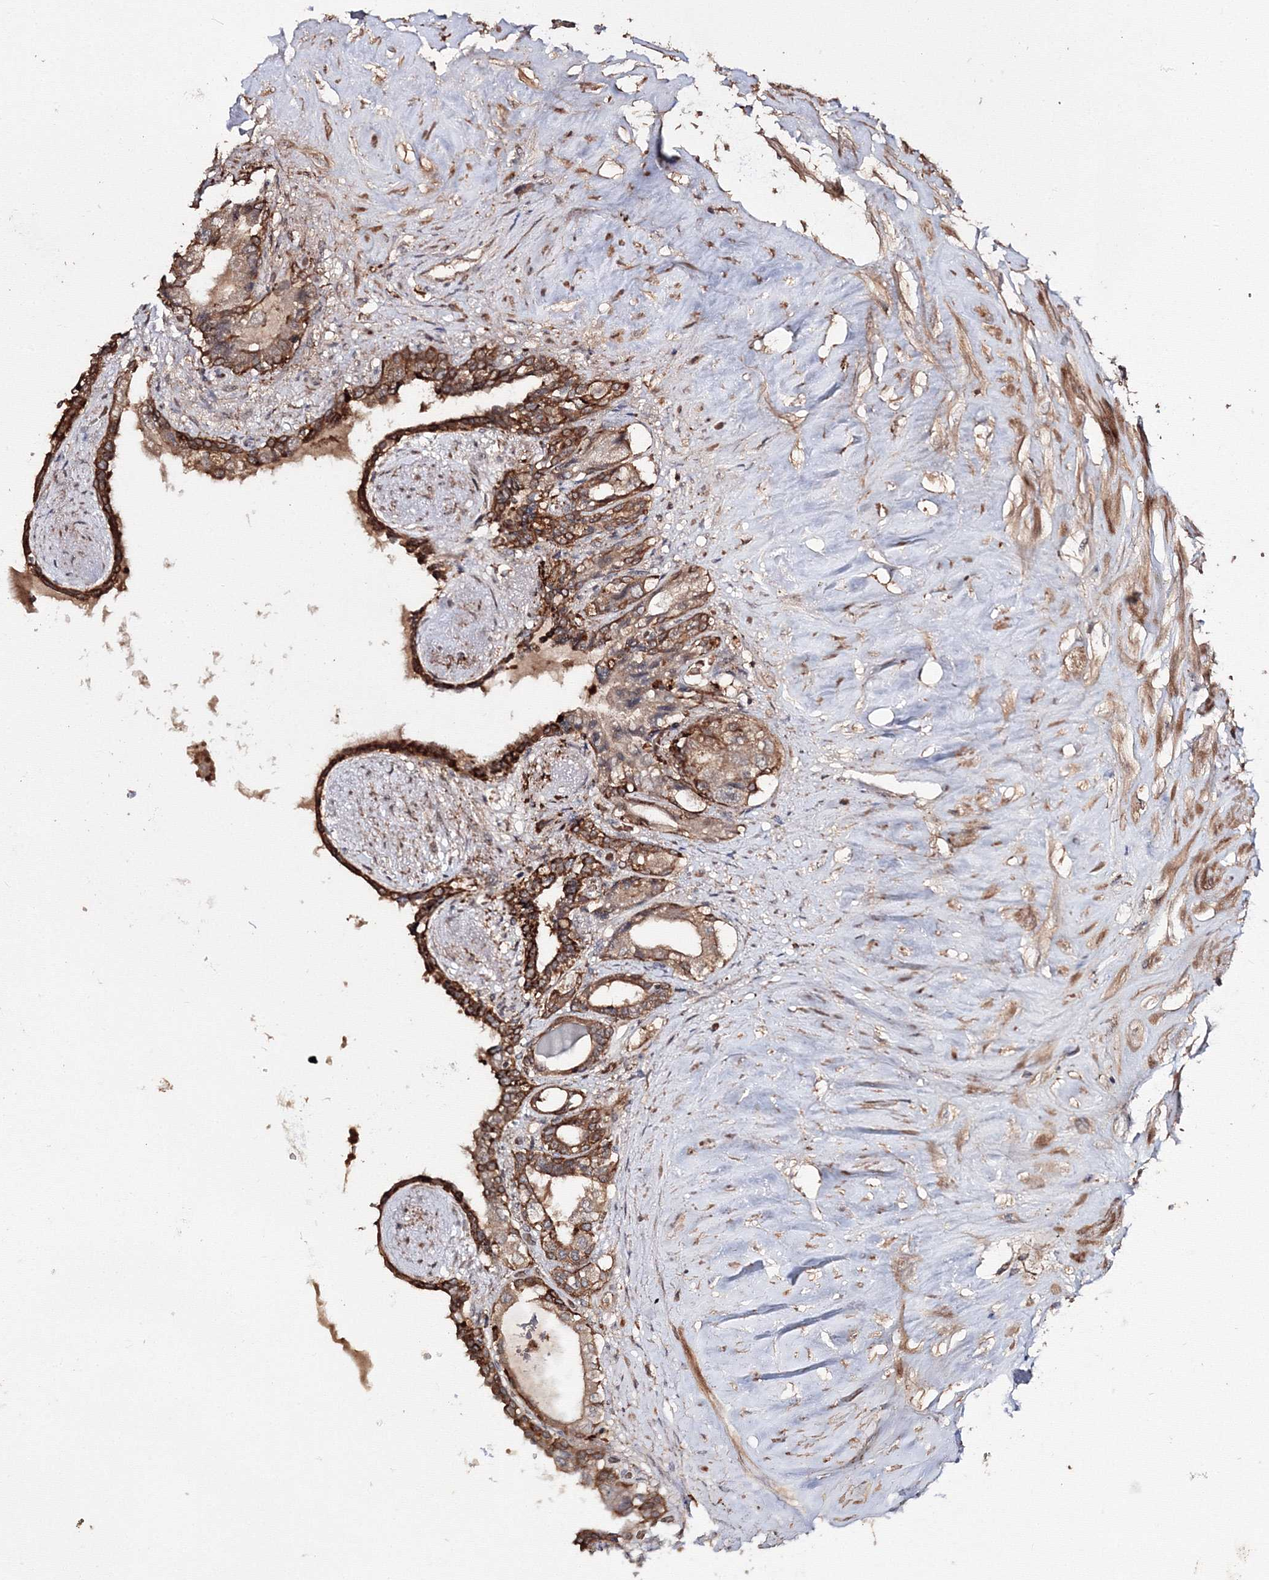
{"staining": {"intensity": "strong", "quantity": "25%-75%", "location": "cytoplasmic/membranous"}, "tissue": "seminal vesicle", "cell_type": "Glandular cells", "image_type": "normal", "snomed": [{"axis": "morphology", "description": "Normal tissue, NOS"}, {"axis": "topography", "description": "Seminal veicle"}], "caption": "High-power microscopy captured an IHC micrograph of benign seminal vesicle, revealing strong cytoplasmic/membranous staining in approximately 25%-75% of glandular cells.", "gene": "DDO", "patient": {"sex": "male", "age": 63}}